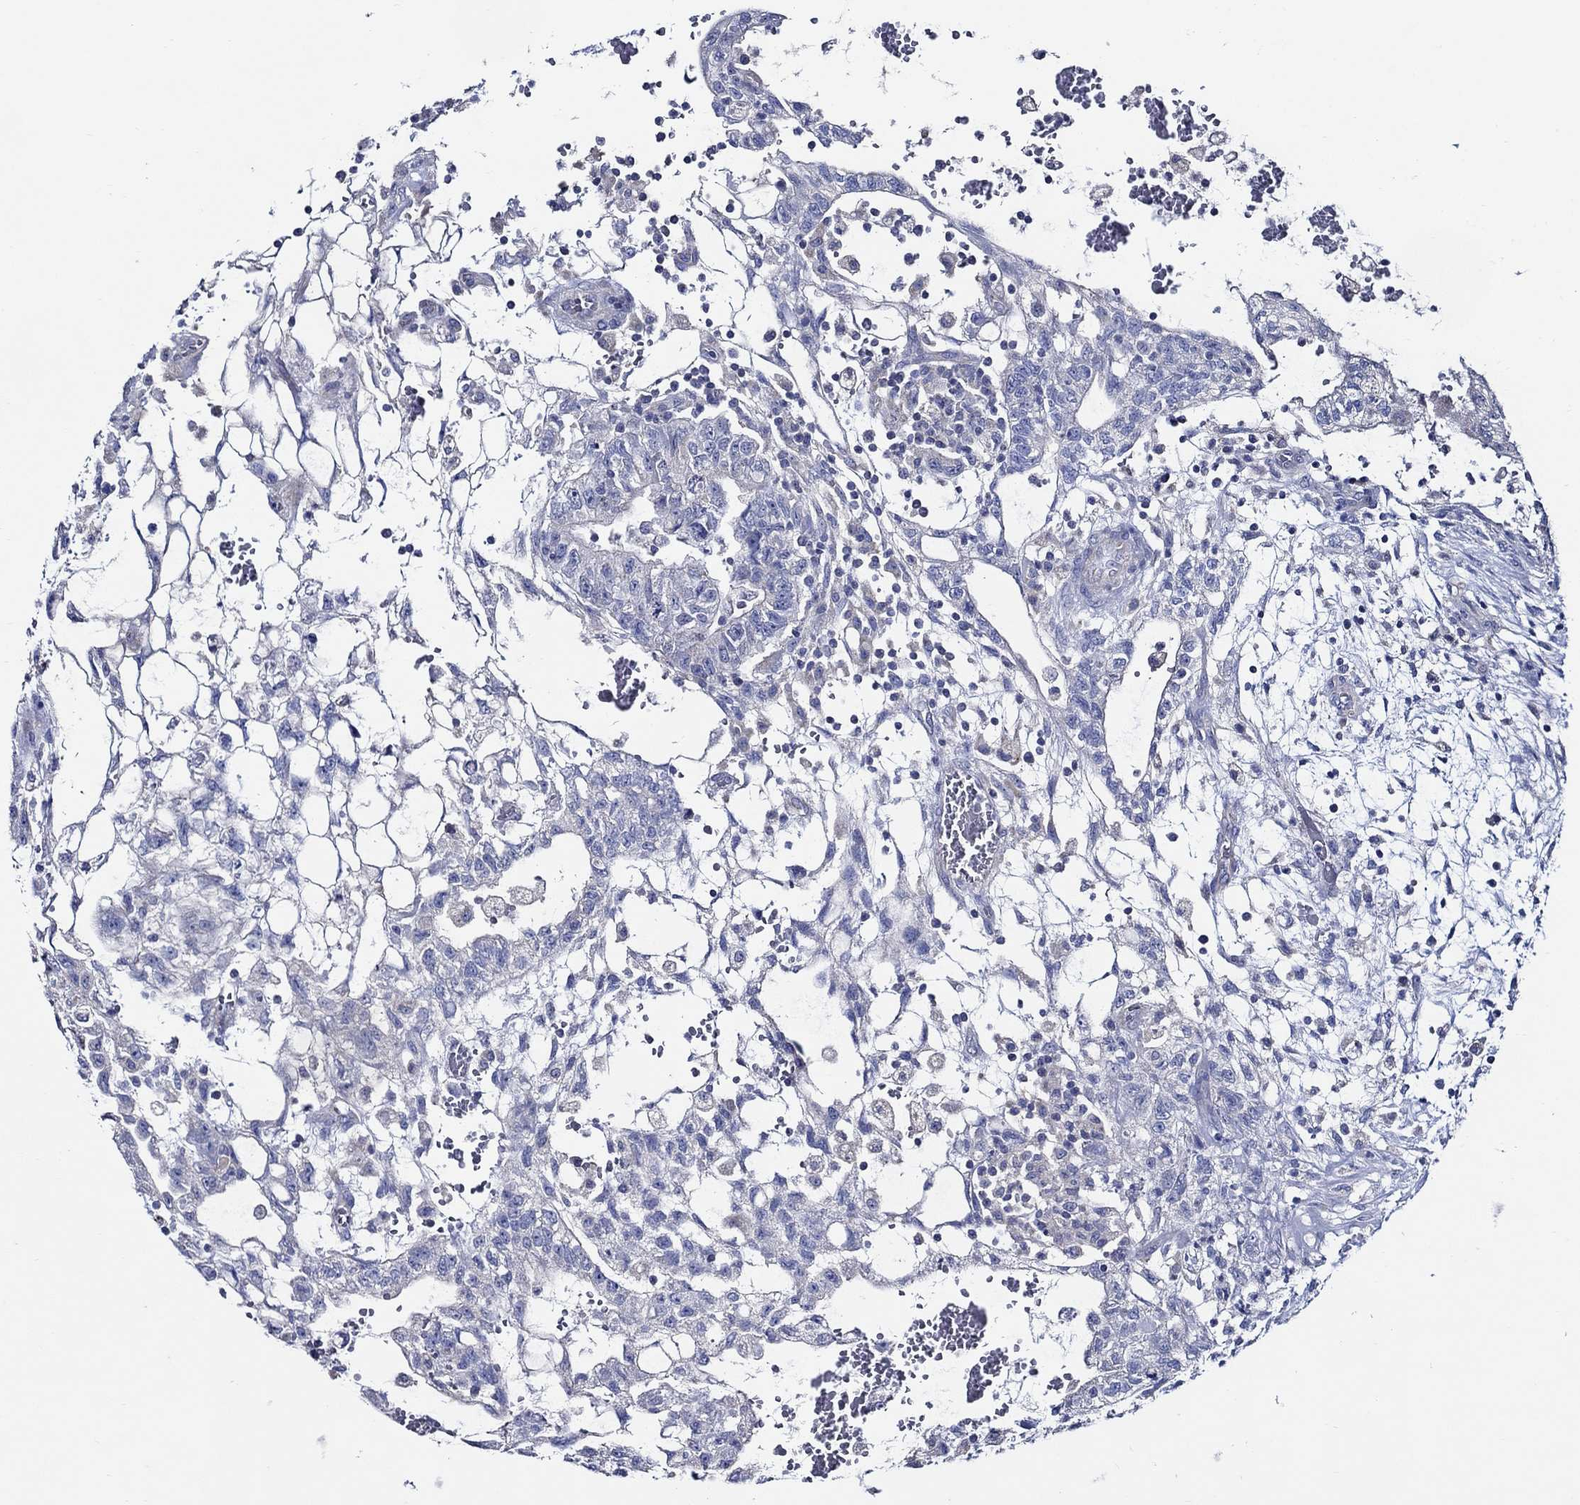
{"staining": {"intensity": "negative", "quantity": "none", "location": "none"}, "tissue": "testis cancer", "cell_type": "Tumor cells", "image_type": "cancer", "snomed": [{"axis": "morphology", "description": "Carcinoma, Embryonal, NOS"}, {"axis": "topography", "description": "Testis"}], "caption": "Tumor cells show no significant protein staining in testis embryonal carcinoma.", "gene": "SKOR1", "patient": {"sex": "male", "age": 32}}